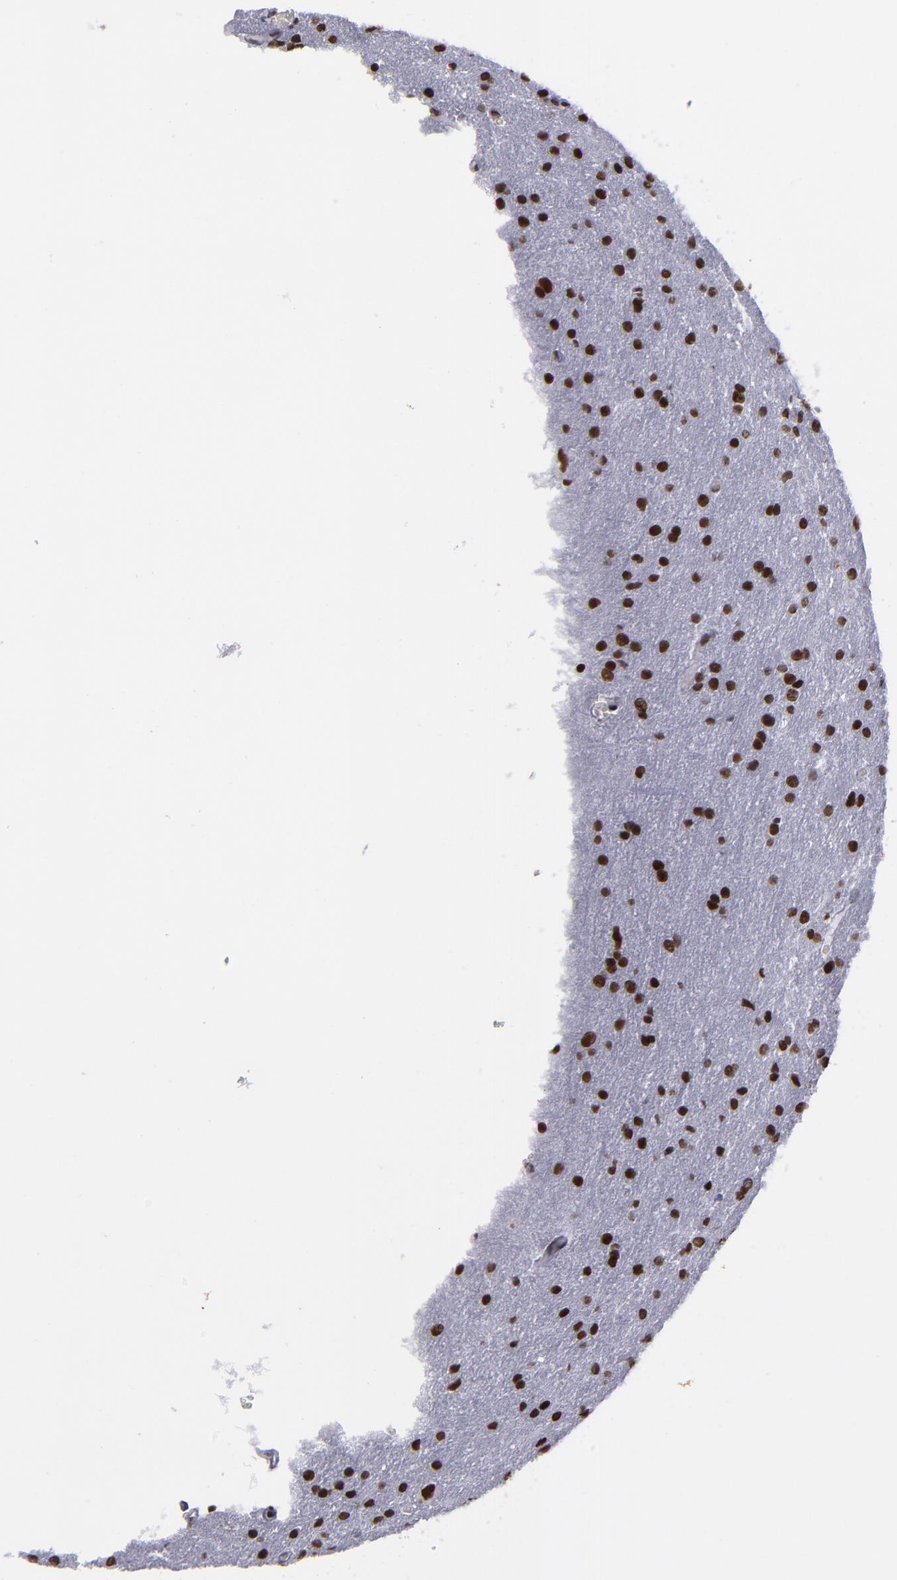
{"staining": {"intensity": "strong", "quantity": ">75%", "location": "nuclear"}, "tissue": "glioma", "cell_type": "Tumor cells", "image_type": "cancer", "snomed": [{"axis": "morphology", "description": "Glioma, malignant, Low grade"}, {"axis": "topography", "description": "Brain"}], "caption": "Glioma stained with DAB (3,3'-diaminobenzidine) immunohistochemistry (IHC) displays high levels of strong nuclear positivity in about >75% of tumor cells.", "gene": "TERF2", "patient": {"sex": "female", "age": 32}}